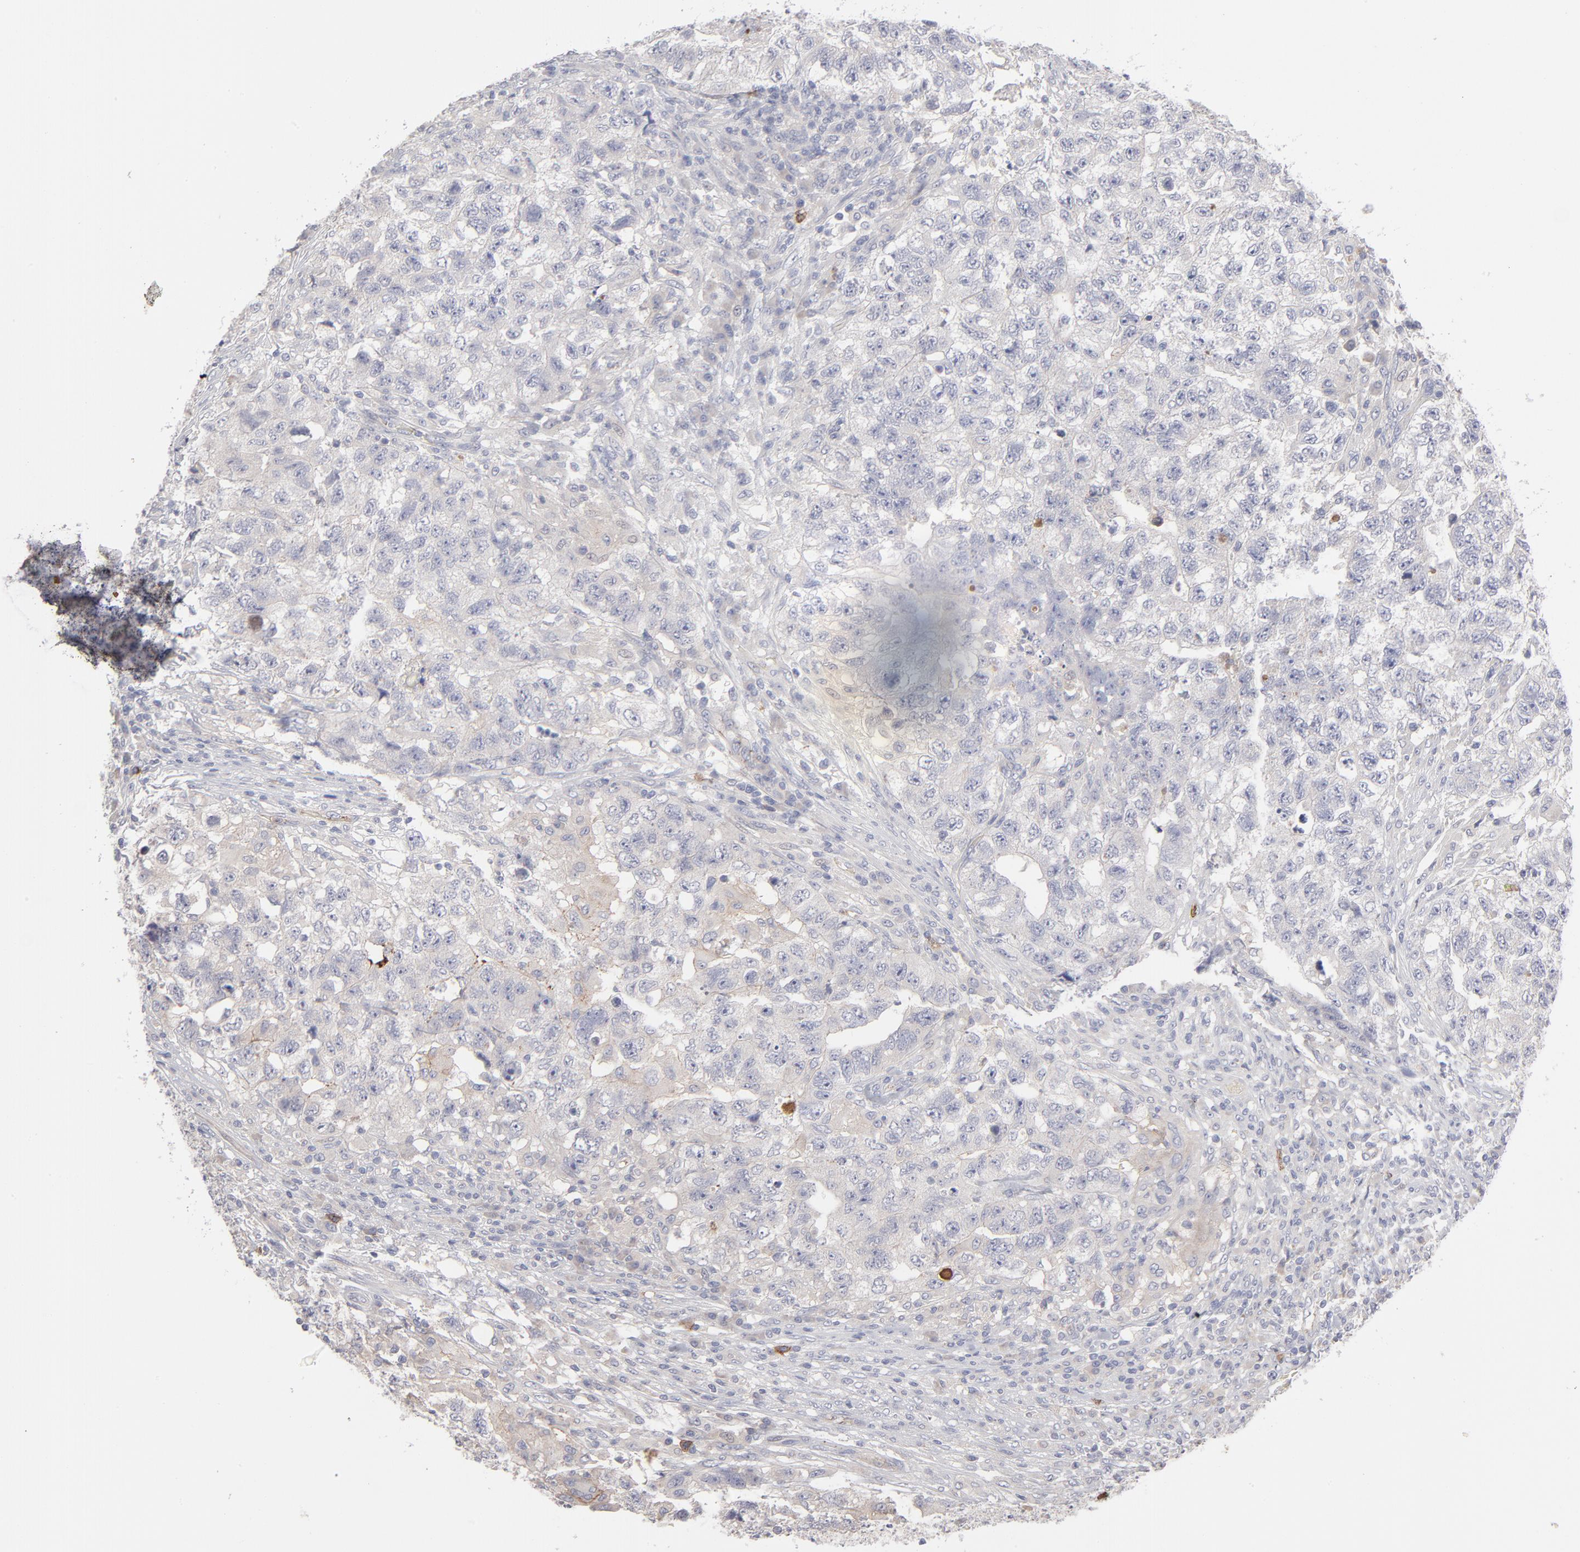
{"staining": {"intensity": "negative", "quantity": "none", "location": "none"}, "tissue": "testis cancer", "cell_type": "Tumor cells", "image_type": "cancer", "snomed": [{"axis": "morphology", "description": "Carcinoma, Embryonal, NOS"}, {"axis": "topography", "description": "Testis"}], "caption": "The micrograph reveals no staining of tumor cells in testis cancer. The staining was performed using DAB to visualize the protein expression in brown, while the nuclei were stained in blue with hematoxylin (Magnification: 20x).", "gene": "CCR3", "patient": {"sex": "male", "age": 21}}